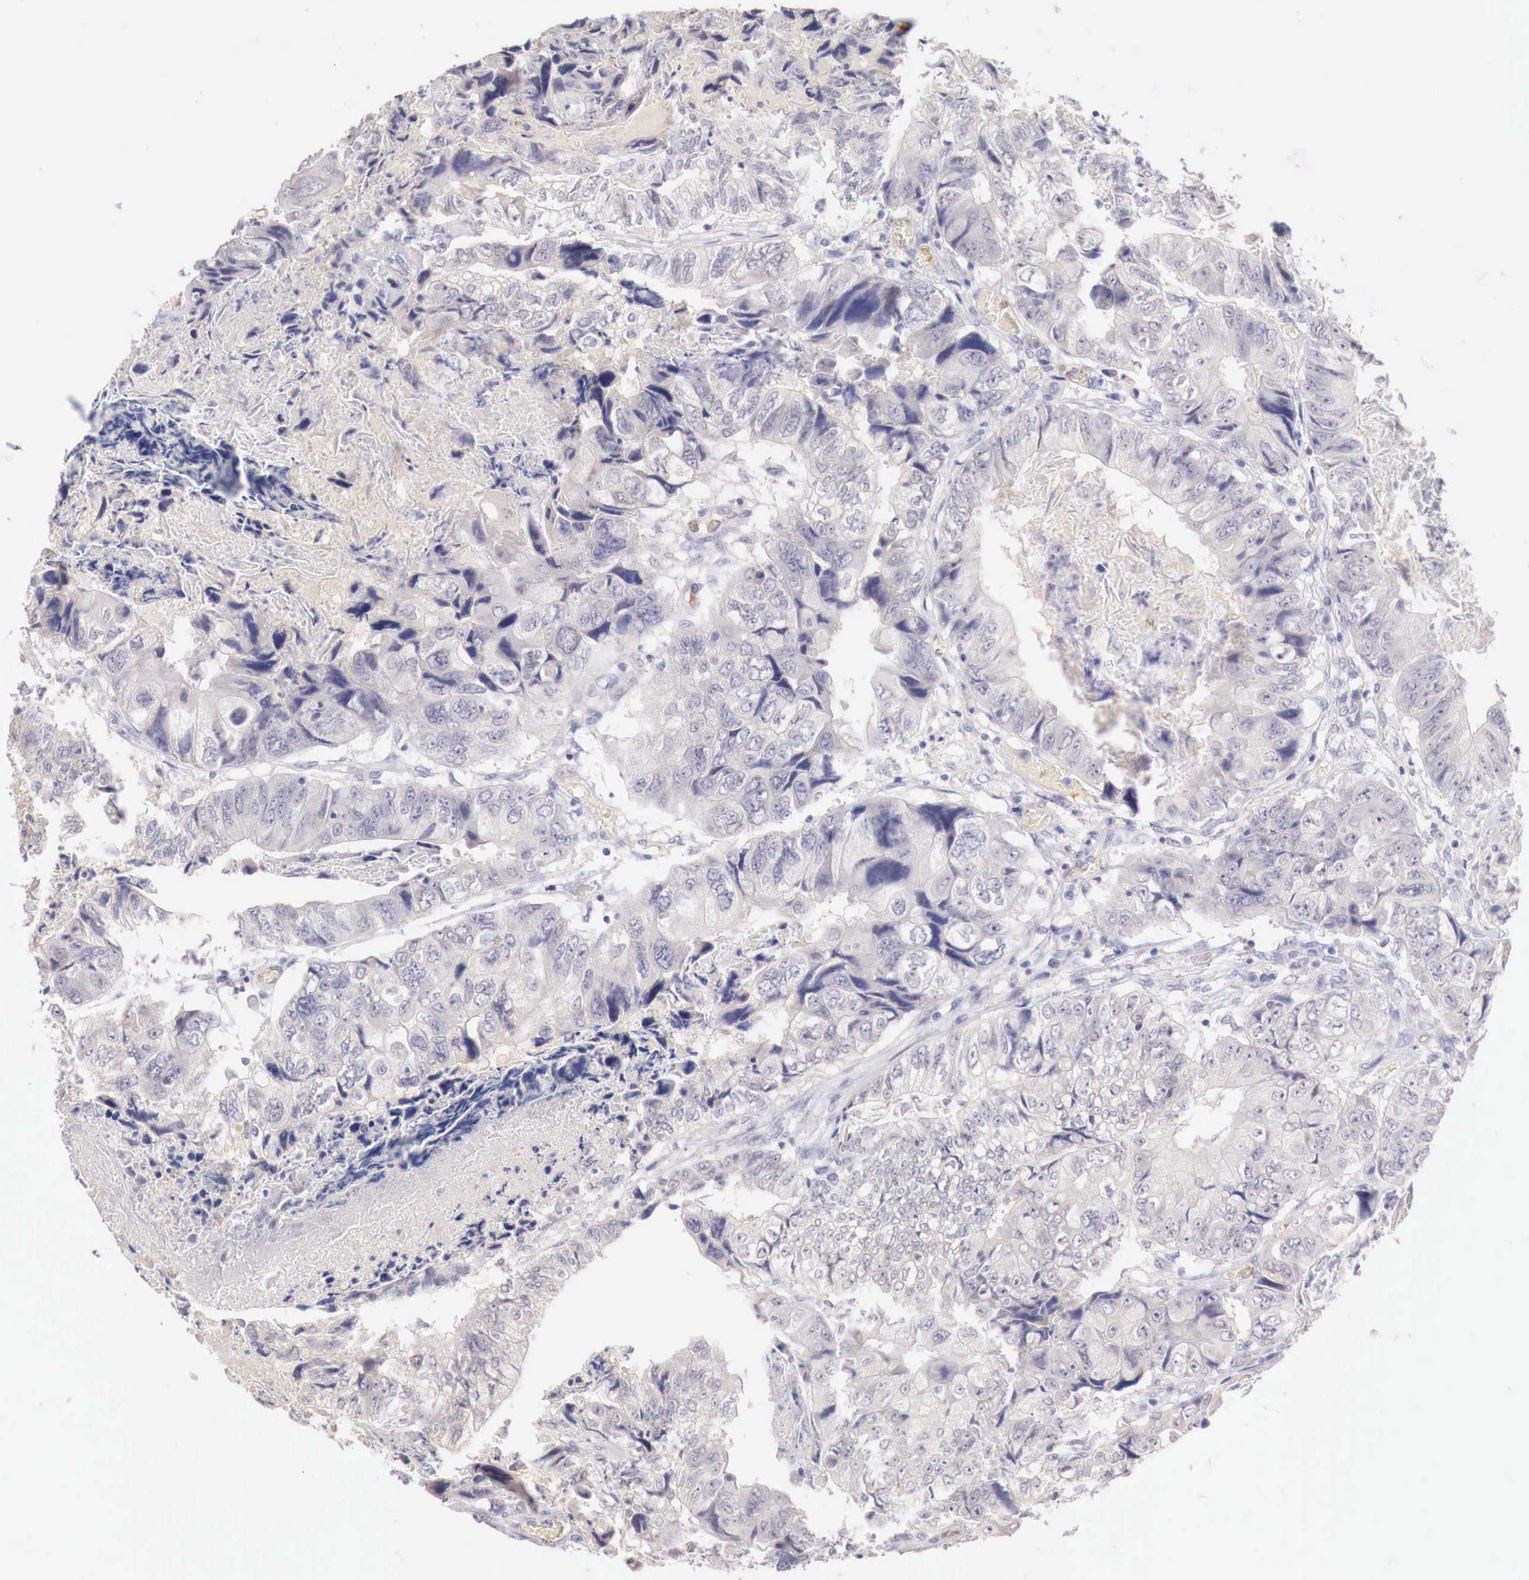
{"staining": {"intensity": "negative", "quantity": "none", "location": "none"}, "tissue": "colorectal cancer", "cell_type": "Tumor cells", "image_type": "cancer", "snomed": [{"axis": "morphology", "description": "Adenocarcinoma, NOS"}, {"axis": "topography", "description": "Rectum"}], "caption": "Immunohistochemistry image of neoplastic tissue: colorectal cancer (adenocarcinoma) stained with DAB shows no significant protein positivity in tumor cells.", "gene": "ITIH6", "patient": {"sex": "female", "age": 82}}